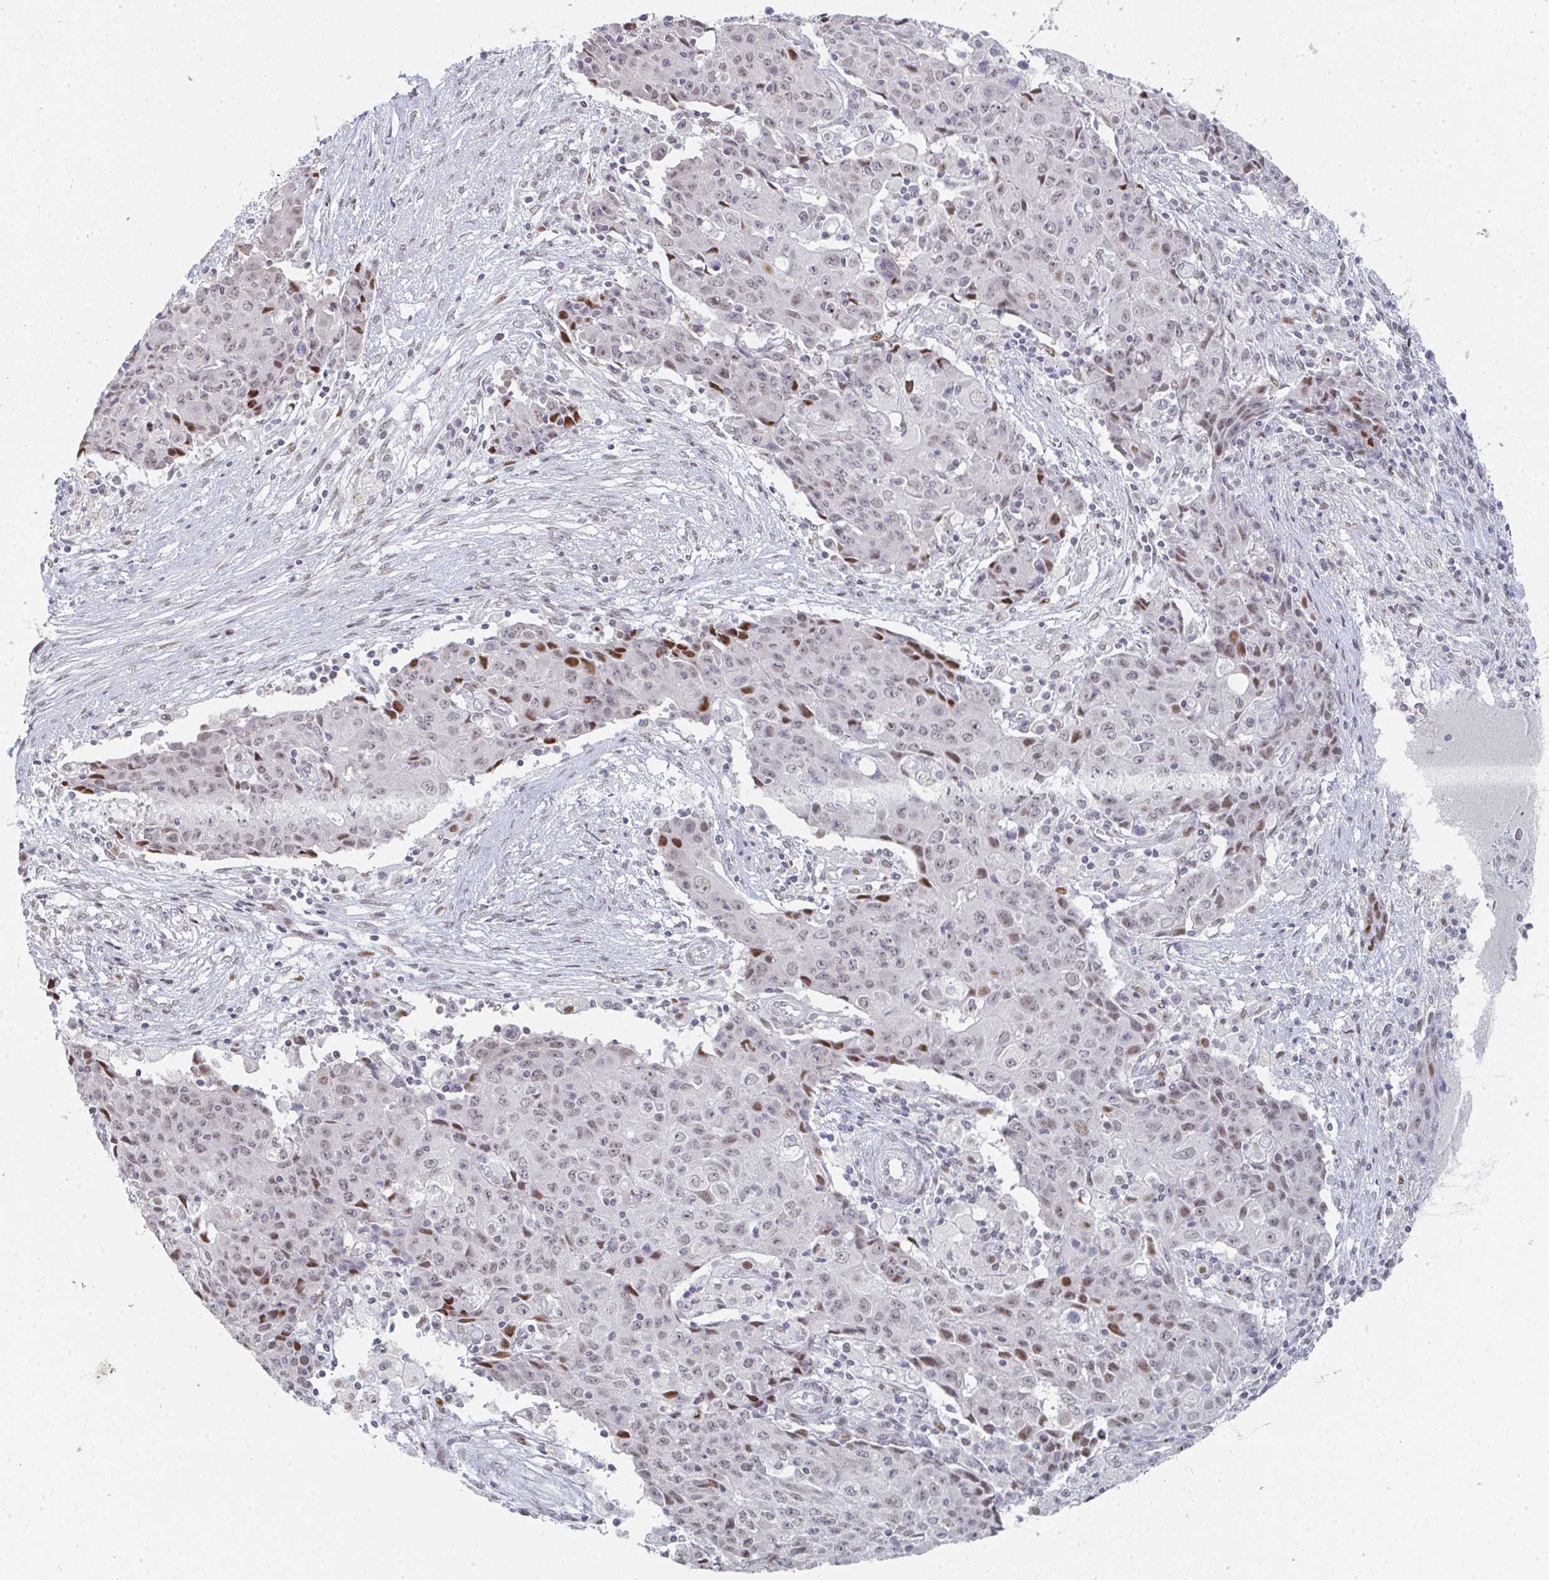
{"staining": {"intensity": "moderate", "quantity": "<25%", "location": "nuclear"}, "tissue": "ovarian cancer", "cell_type": "Tumor cells", "image_type": "cancer", "snomed": [{"axis": "morphology", "description": "Carcinoma, endometroid"}, {"axis": "topography", "description": "Ovary"}], "caption": "Protein staining shows moderate nuclear positivity in approximately <25% of tumor cells in endometroid carcinoma (ovarian).", "gene": "LIN54", "patient": {"sex": "female", "age": 42}}